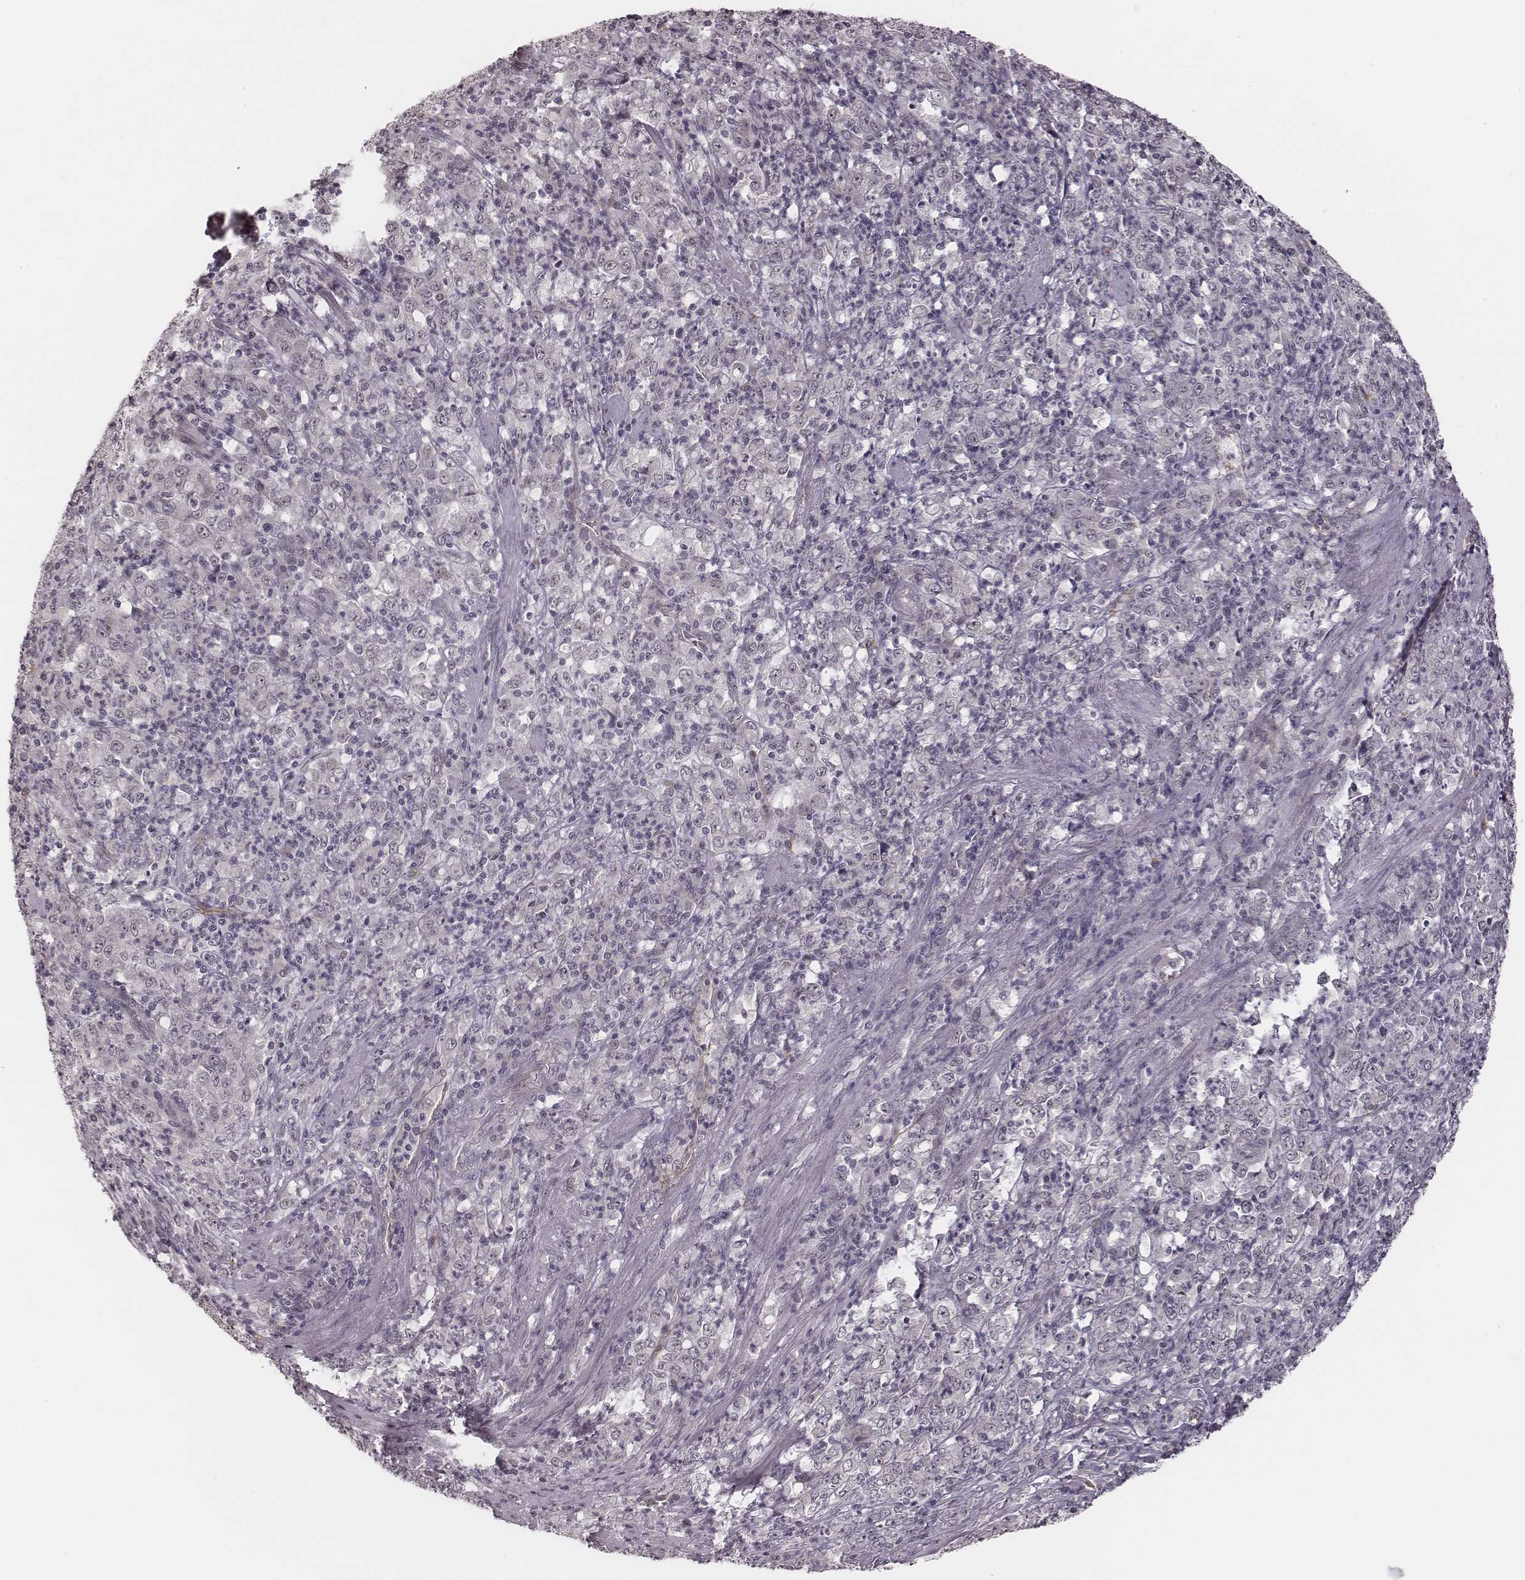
{"staining": {"intensity": "negative", "quantity": "none", "location": "none"}, "tissue": "stomach cancer", "cell_type": "Tumor cells", "image_type": "cancer", "snomed": [{"axis": "morphology", "description": "Adenocarcinoma, NOS"}, {"axis": "topography", "description": "Stomach, lower"}], "caption": "This is a micrograph of IHC staining of stomach cancer, which shows no expression in tumor cells.", "gene": "RPGRIP1", "patient": {"sex": "female", "age": 71}}